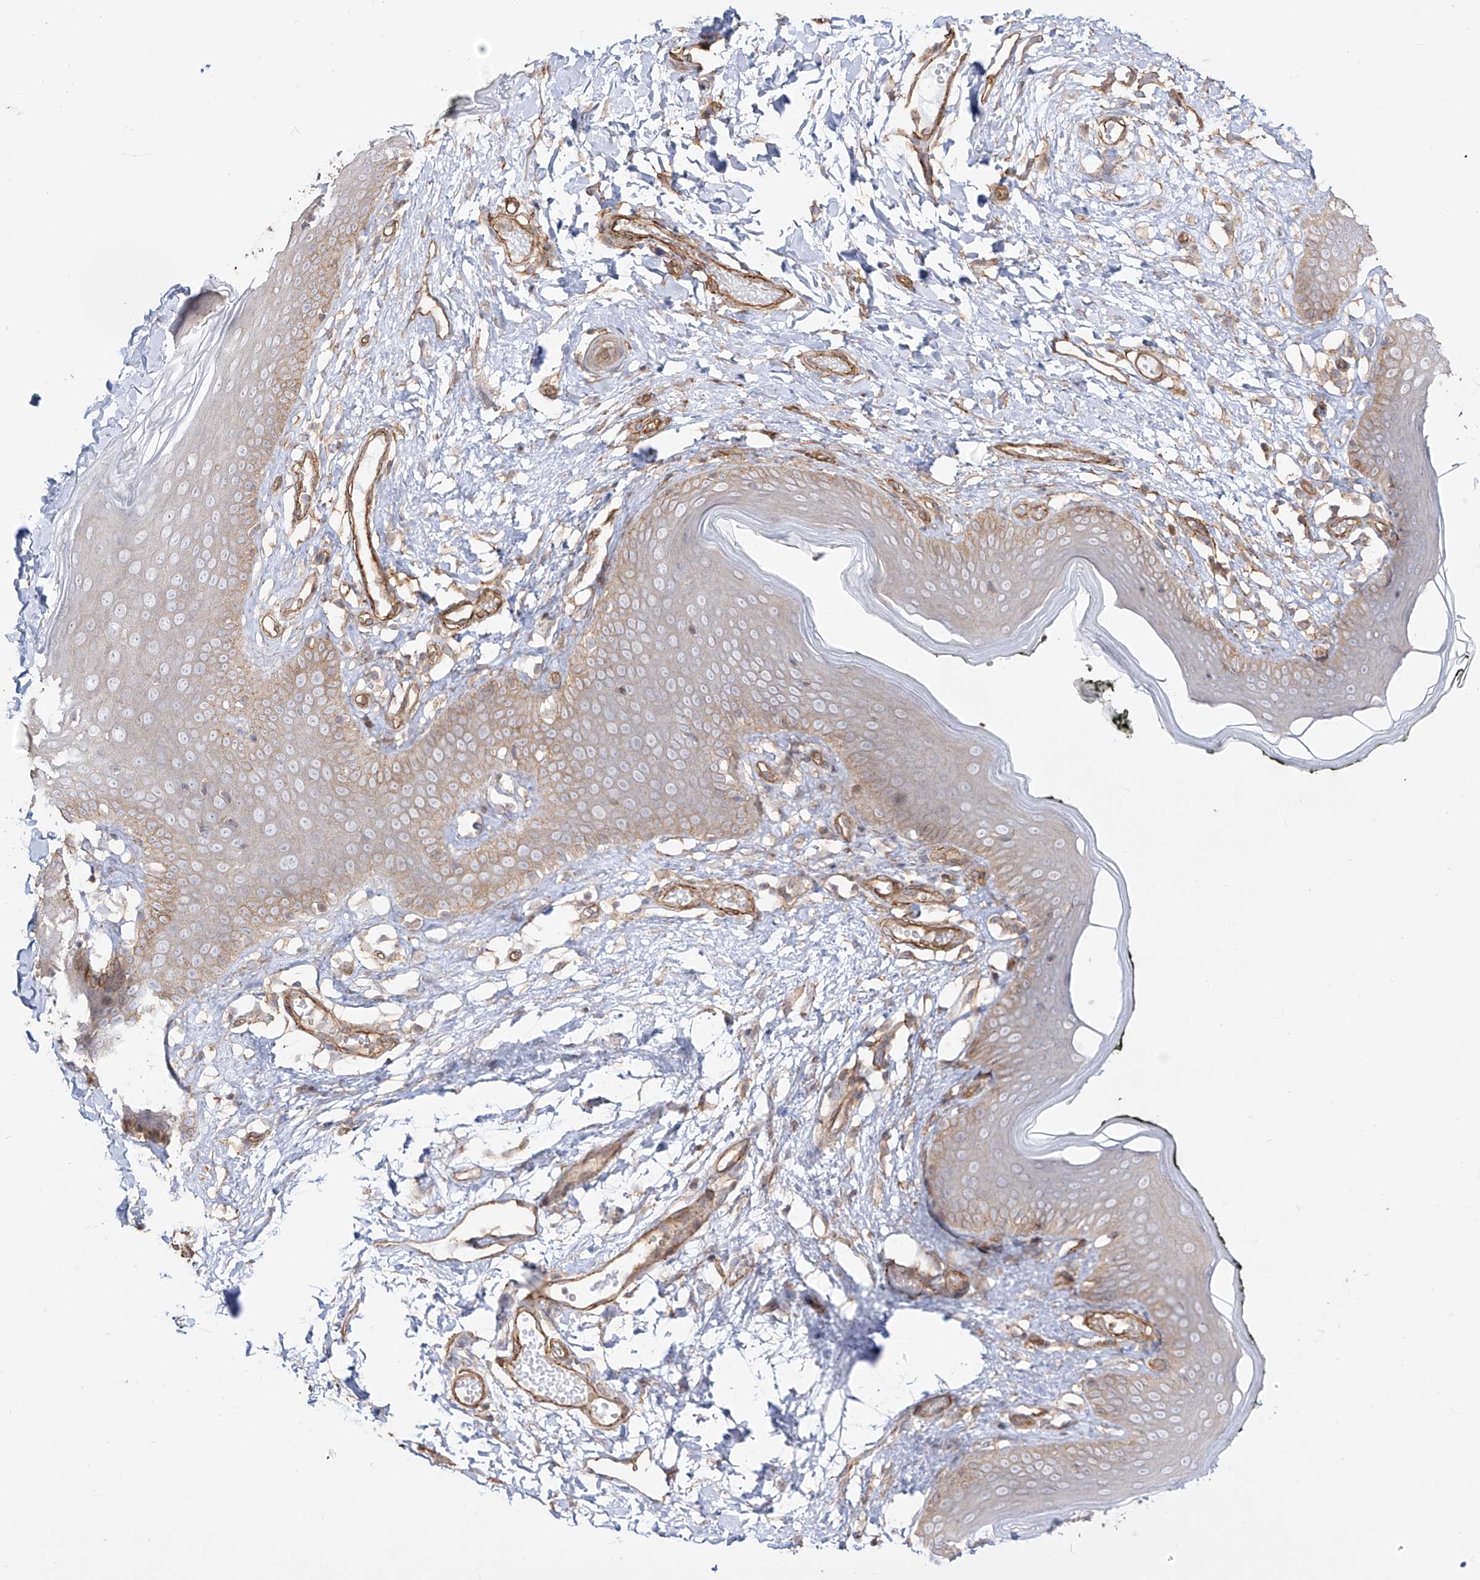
{"staining": {"intensity": "moderate", "quantity": "<25%", "location": "cytoplasmic/membranous"}, "tissue": "skin", "cell_type": "Epidermal cells", "image_type": "normal", "snomed": [{"axis": "morphology", "description": "Normal tissue, NOS"}, {"axis": "morphology", "description": "Inflammation, NOS"}, {"axis": "topography", "description": "Vulva"}], "caption": "Moderate cytoplasmic/membranous staining for a protein is identified in approximately <25% of epidermal cells of benign skin using immunohistochemistry (IHC).", "gene": "ZNF180", "patient": {"sex": "female", "age": 84}}